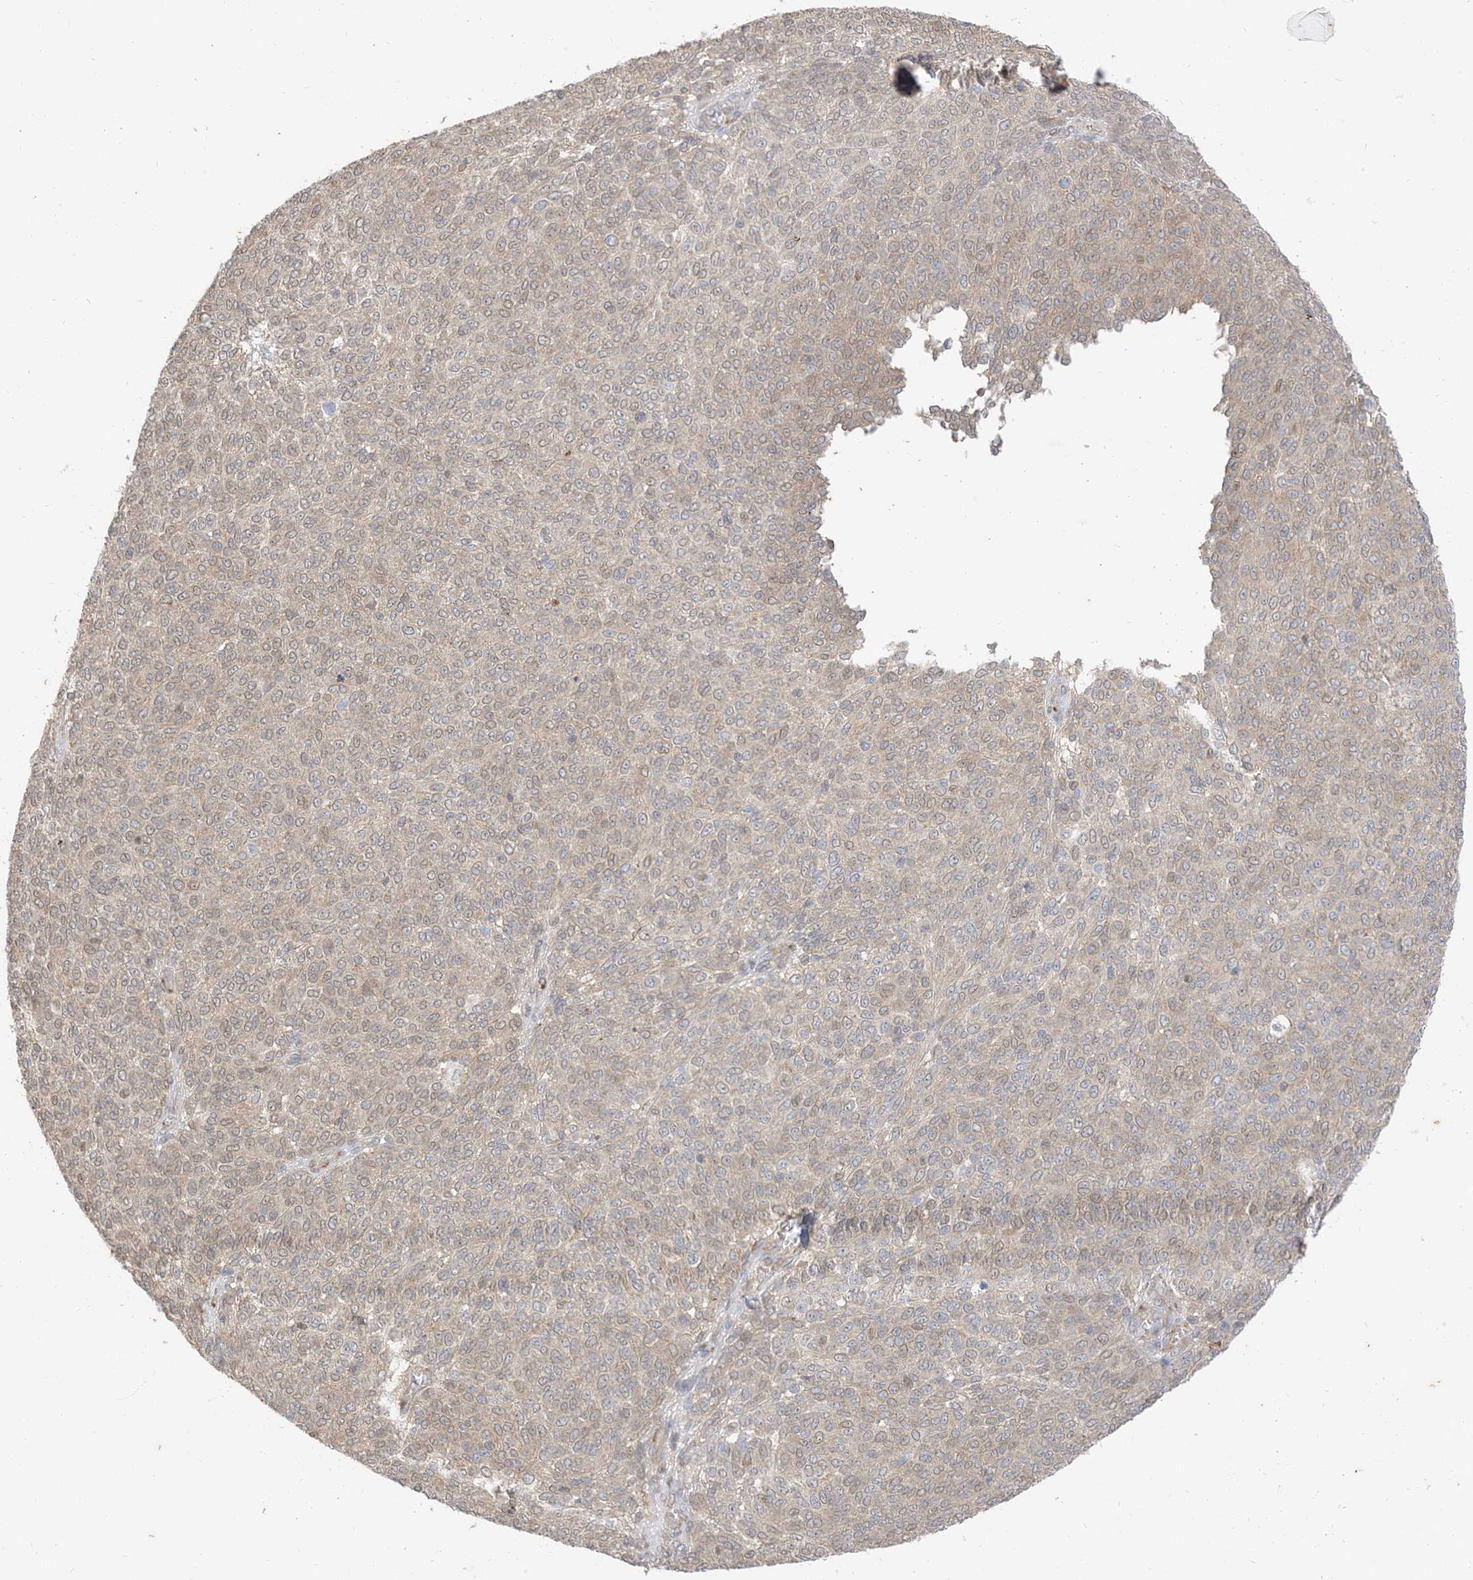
{"staining": {"intensity": "weak", "quantity": "<25%", "location": "cytoplasmic/membranous,nuclear"}, "tissue": "melanoma", "cell_type": "Tumor cells", "image_type": "cancer", "snomed": [{"axis": "morphology", "description": "Malignant melanoma, NOS"}, {"axis": "topography", "description": "Skin"}], "caption": "IHC of malignant melanoma exhibits no expression in tumor cells.", "gene": "RIN1", "patient": {"sex": "male", "age": 73}}